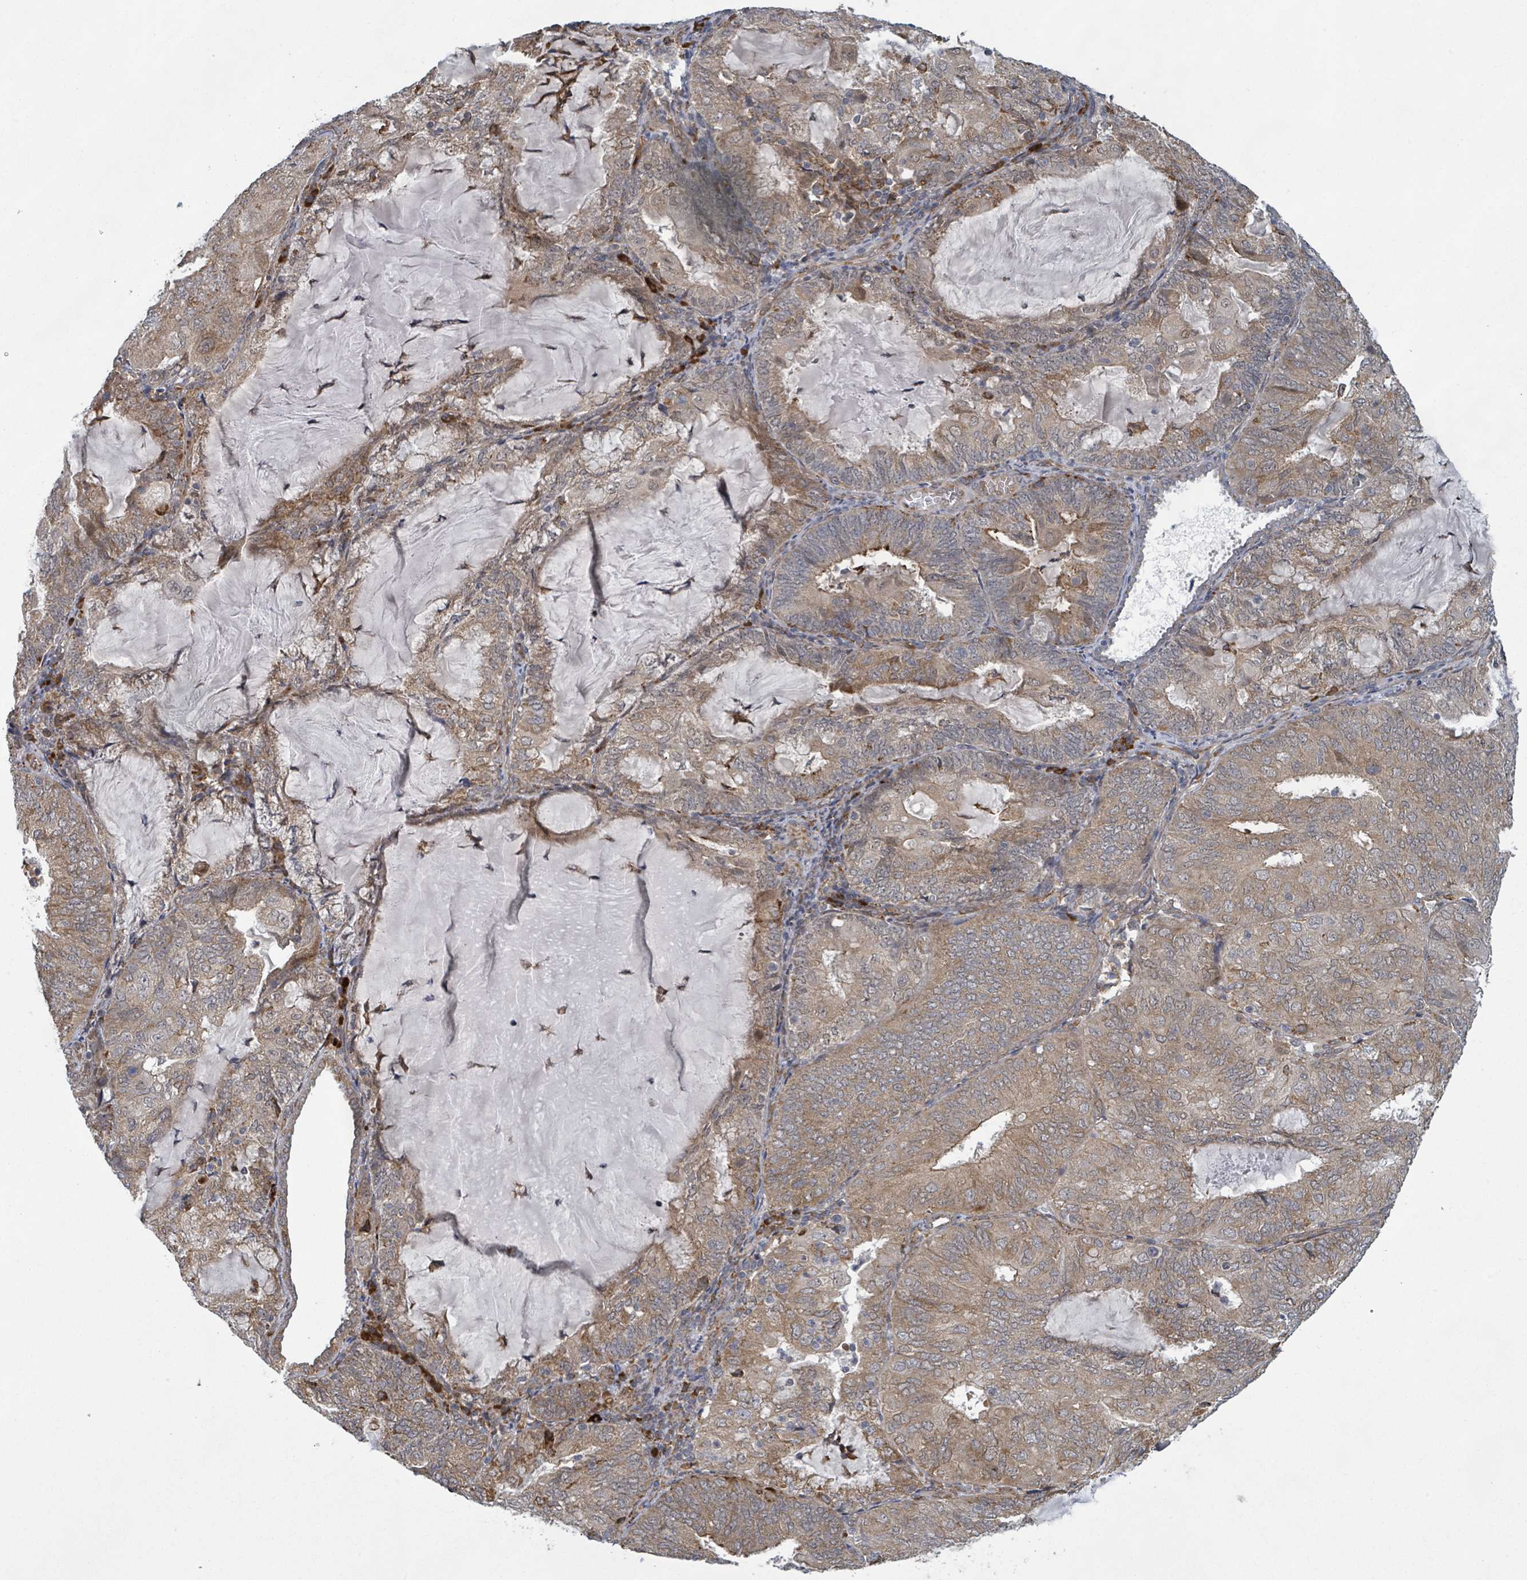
{"staining": {"intensity": "weak", "quantity": "25%-75%", "location": "cytoplasmic/membranous"}, "tissue": "endometrial cancer", "cell_type": "Tumor cells", "image_type": "cancer", "snomed": [{"axis": "morphology", "description": "Adenocarcinoma, NOS"}, {"axis": "topography", "description": "Endometrium"}], "caption": "Endometrial adenocarcinoma stained with a brown dye reveals weak cytoplasmic/membranous positive expression in approximately 25%-75% of tumor cells.", "gene": "SHROOM2", "patient": {"sex": "female", "age": 81}}